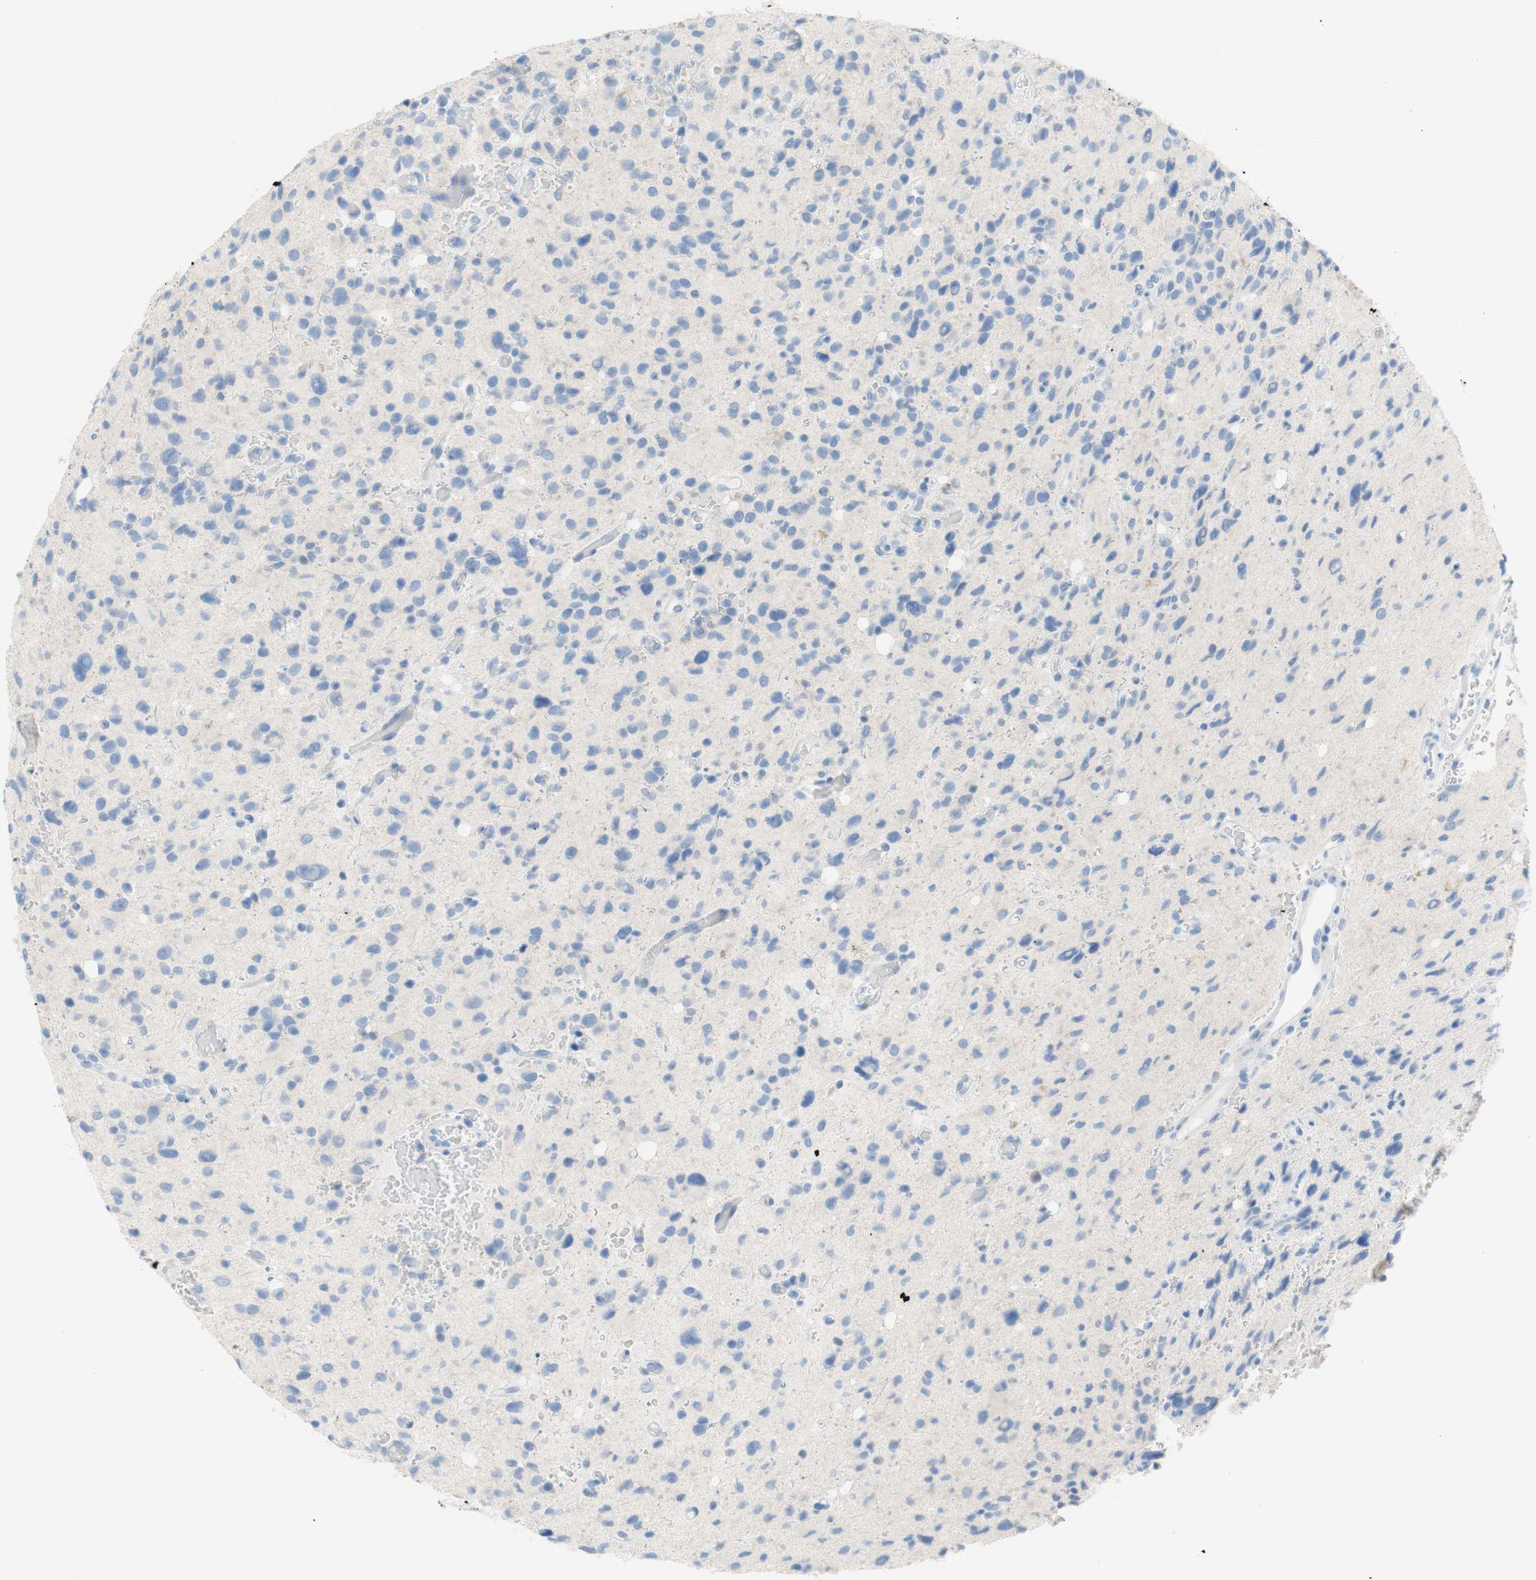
{"staining": {"intensity": "negative", "quantity": "none", "location": "none"}, "tissue": "glioma", "cell_type": "Tumor cells", "image_type": "cancer", "snomed": [{"axis": "morphology", "description": "Glioma, malignant, High grade"}, {"axis": "topography", "description": "Brain"}], "caption": "Immunohistochemistry micrograph of human malignant glioma (high-grade) stained for a protein (brown), which shows no staining in tumor cells.", "gene": "POLR2J3", "patient": {"sex": "male", "age": 48}}